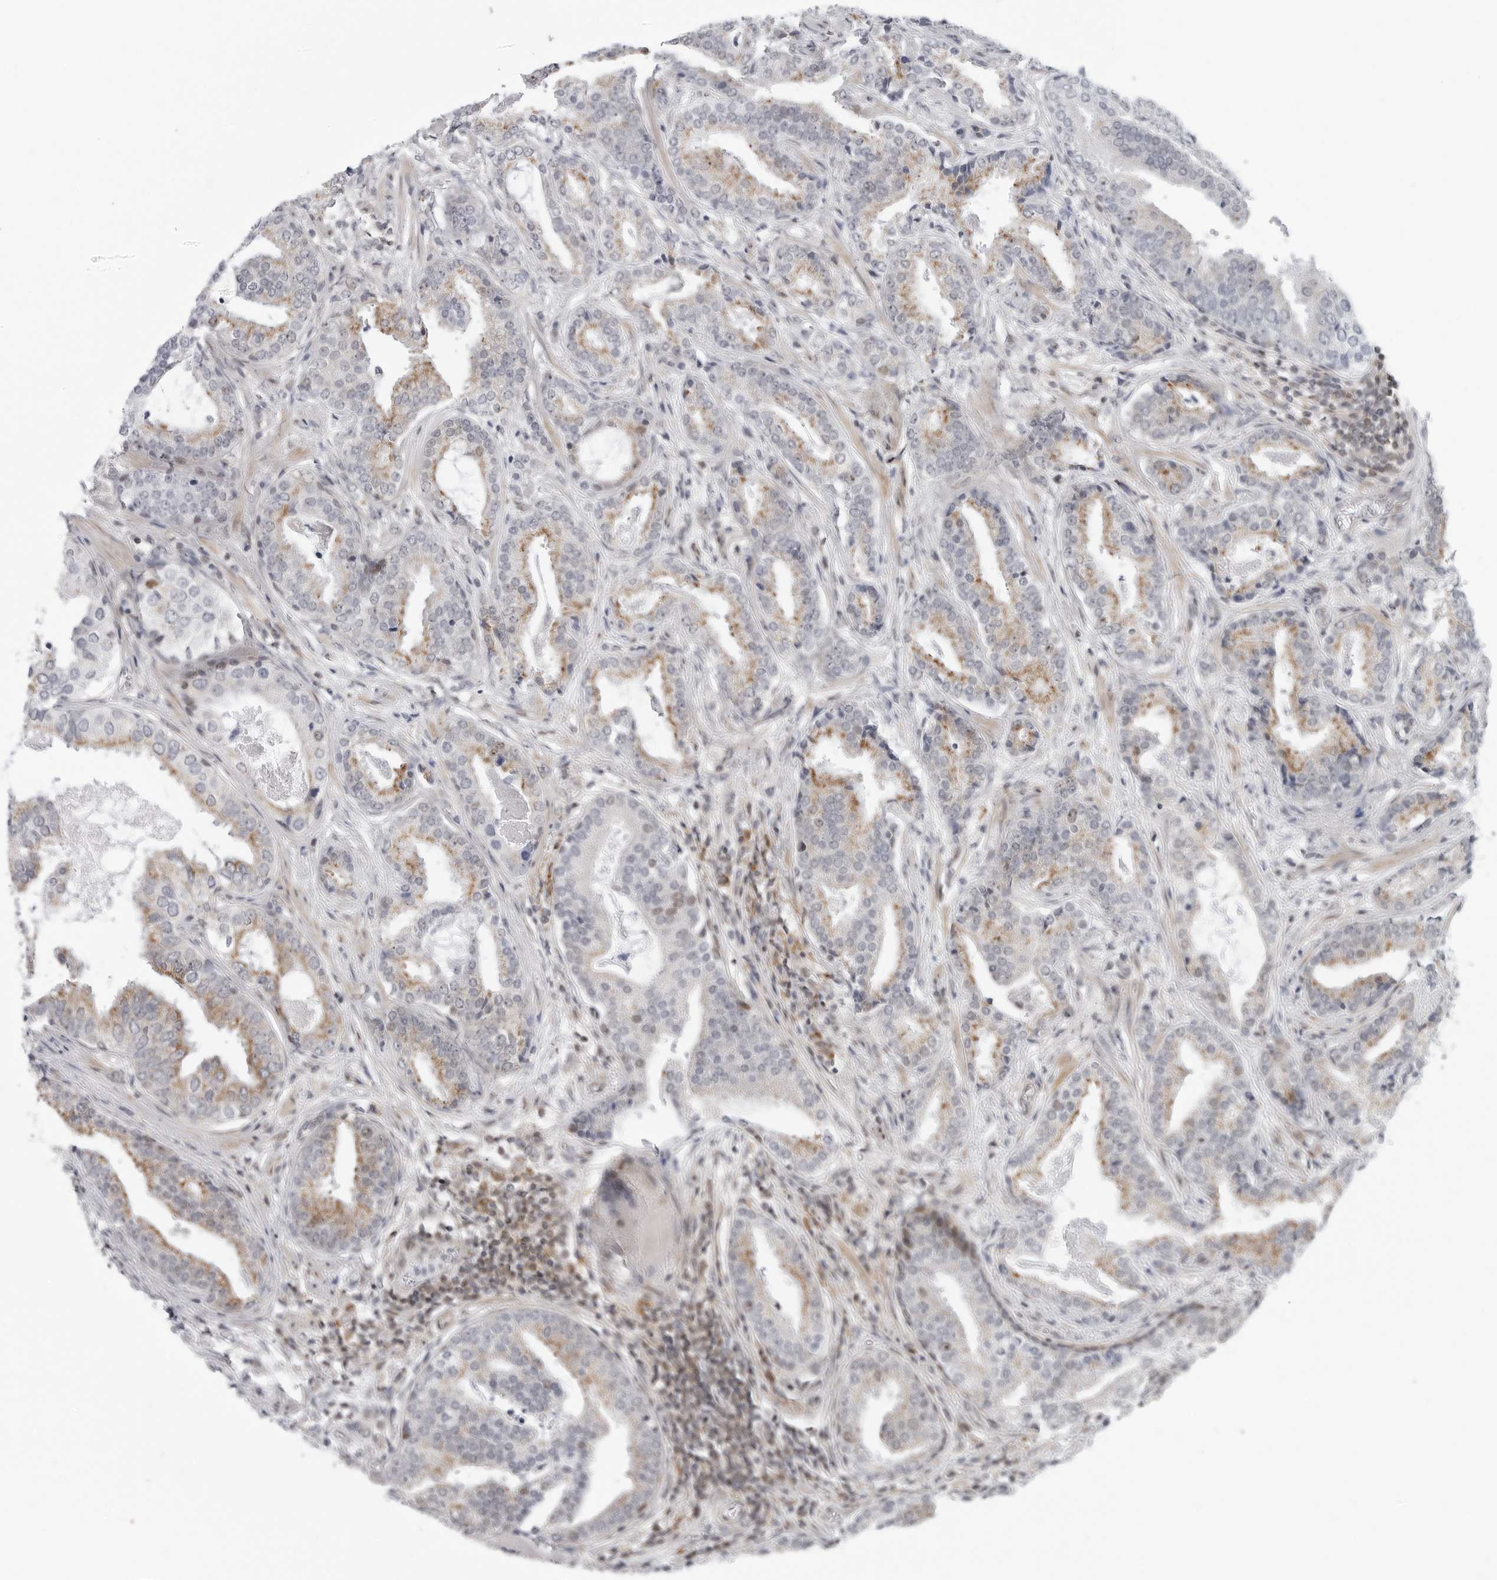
{"staining": {"intensity": "moderate", "quantity": "25%-75%", "location": "cytoplasmic/membranous"}, "tissue": "prostate cancer", "cell_type": "Tumor cells", "image_type": "cancer", "snomed": [{"axis": "morphology", "description": "Adenocarcinoma, Low grade"}, {"axis": "topography", "description": "Prostate"}], "caption": "Prostate cancer (low-grade adenocarcinoma) stained with immunohistochemistry (IHC) reveals moderate cytoplasmic/membranous staining in approximately 25%-75% of tumor cells. (Brightfield microscopy of DAB IHC at high magnification).", "gene": "FAM135B", "patient": {"sex": "male", "age": 67}}